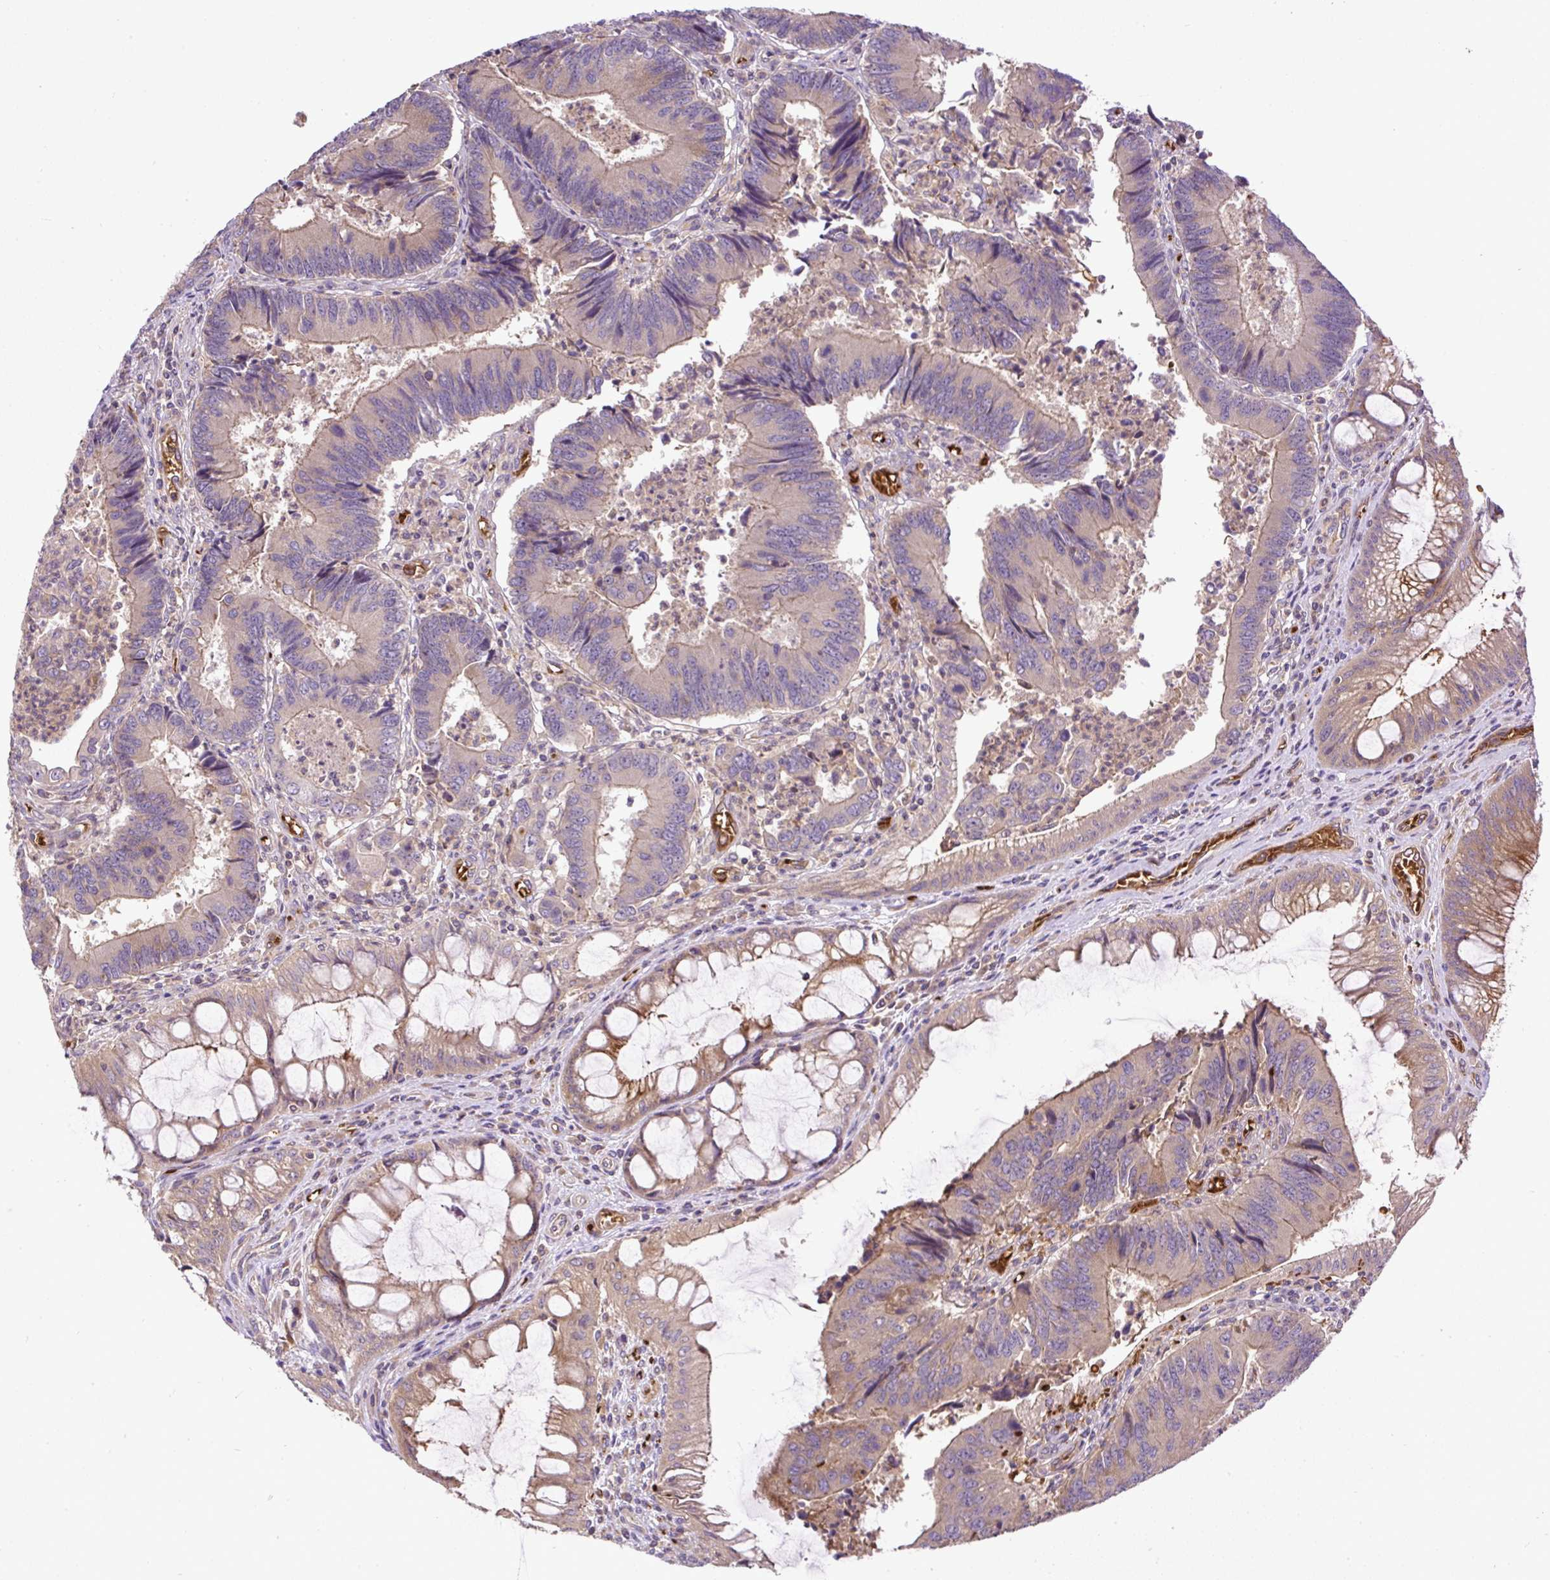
{"staining": {"intensity": "weak", "quantity": "25%-75%", "location": "cytoplasmic/membranous"}, "tissue": "colorectal cancer", "cell_type": "Tumor cells", "image_type": "cancer", "snomed": [{"axis": "morphology", "description": "Adenocarcinoma, NOS"}, {"axis": "topography", "description": "Colon"}], "caption": "This is a micrograph of IHC staining of colorectal cancer (adenocarcinoma), which shows weak positivity in the cytoplasmic/membranous of tumor cells.", "gene": "CXCL13", "patient": {"sex": "female", "age": 67}}